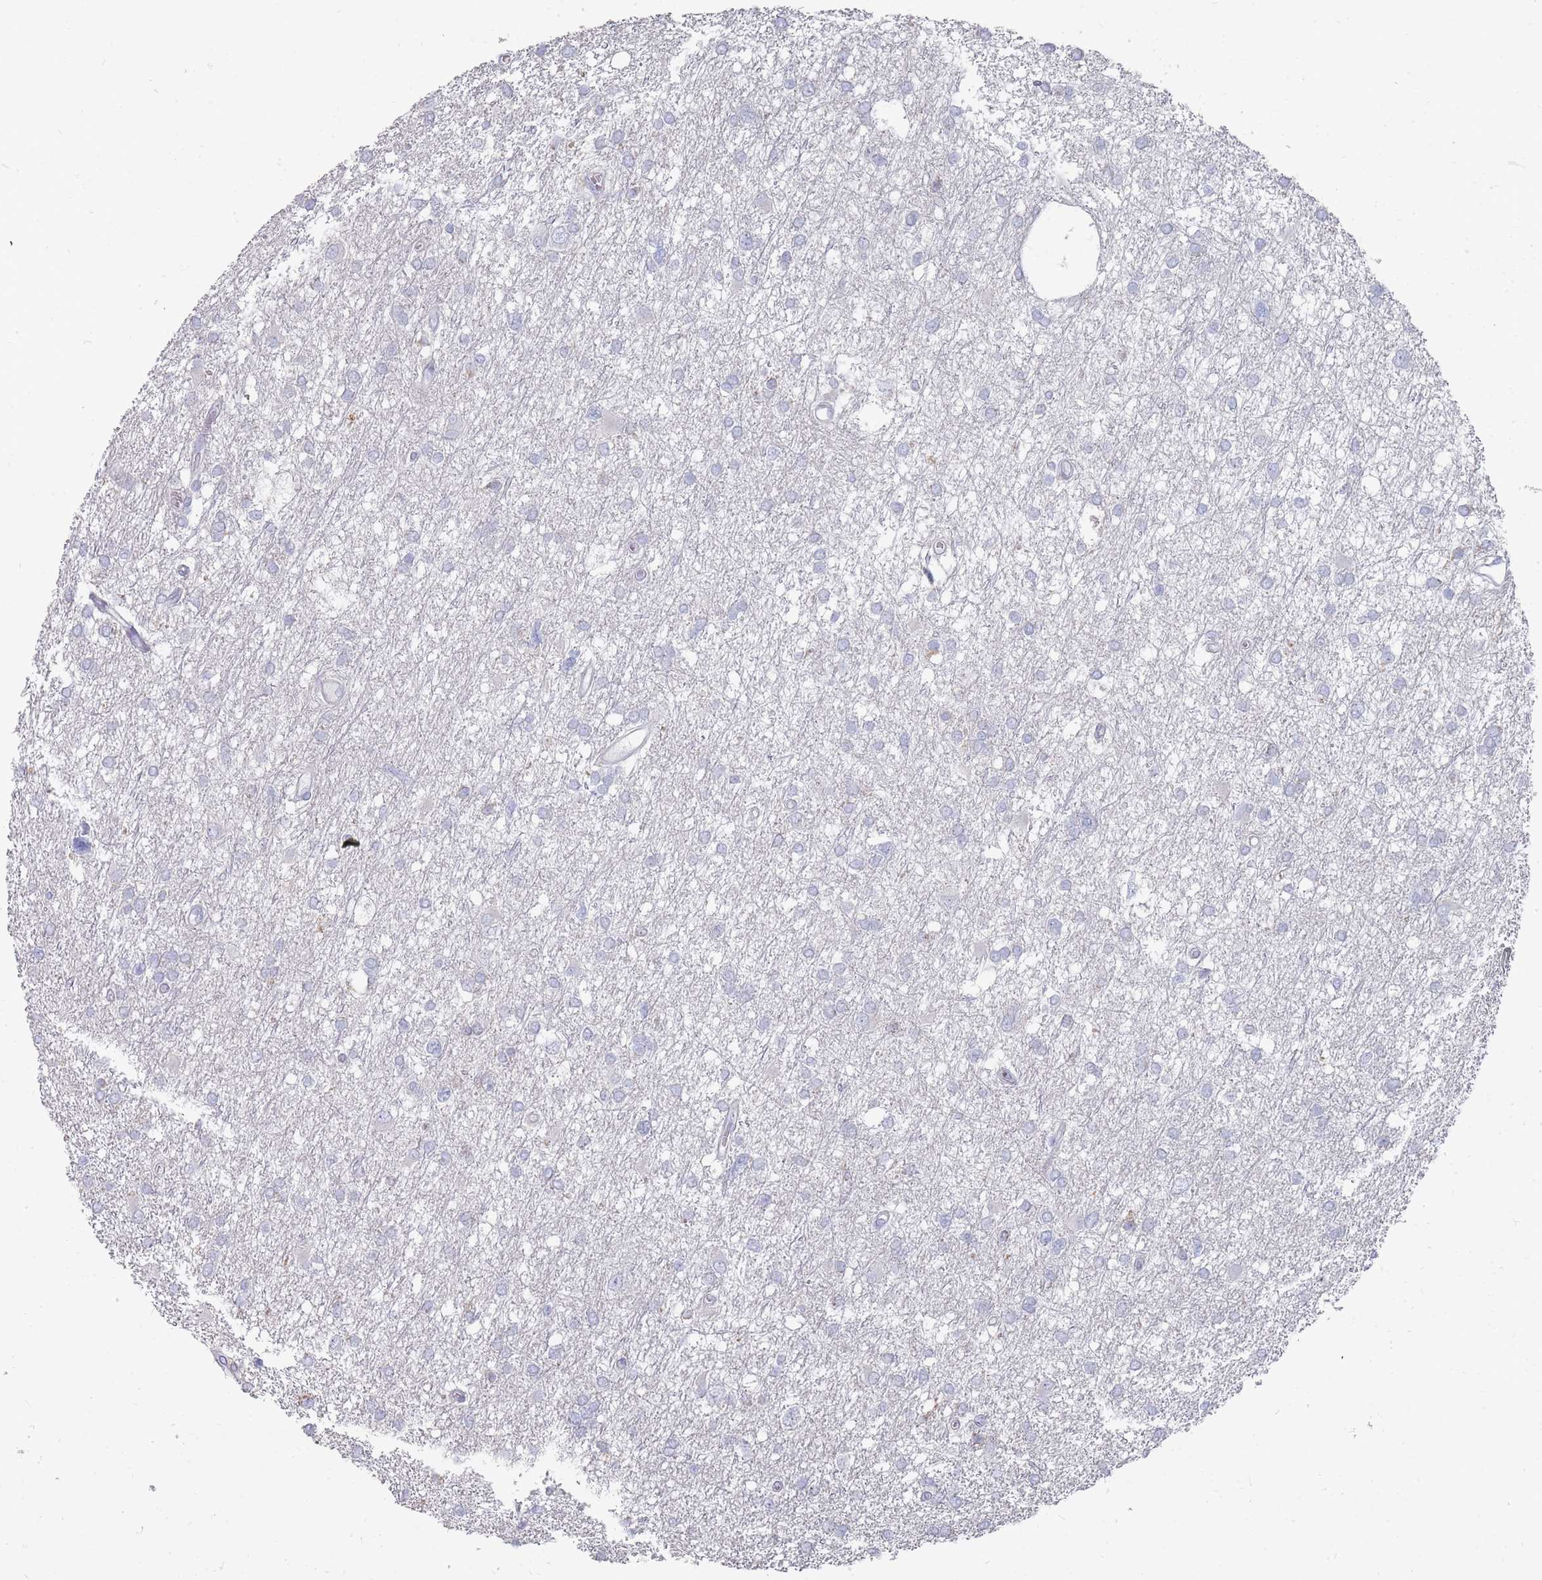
{"staining": {"intensity": "negative", "quantity": "none", "location": "none"}, "tissue": "glioma", "cell_type": "Tumor cells", "image_type": "cancer", "snomed": [{"axis": "morphology", "description": "Glioma, malignant, High grade"}, {"axis": "topography", "description": "Brain"}], "caption": "Immunohistochemistry (IHC) of human malignant high-grade glioma exhibits no positivity in tumor cells. (Stains: DAB immunohistochemistry with hematoxylin counter stain, Microscopy: brightfield microscopy at high magnification).", "gene": "OTULINL", "patient": {"sex": "male", "age": 61}}